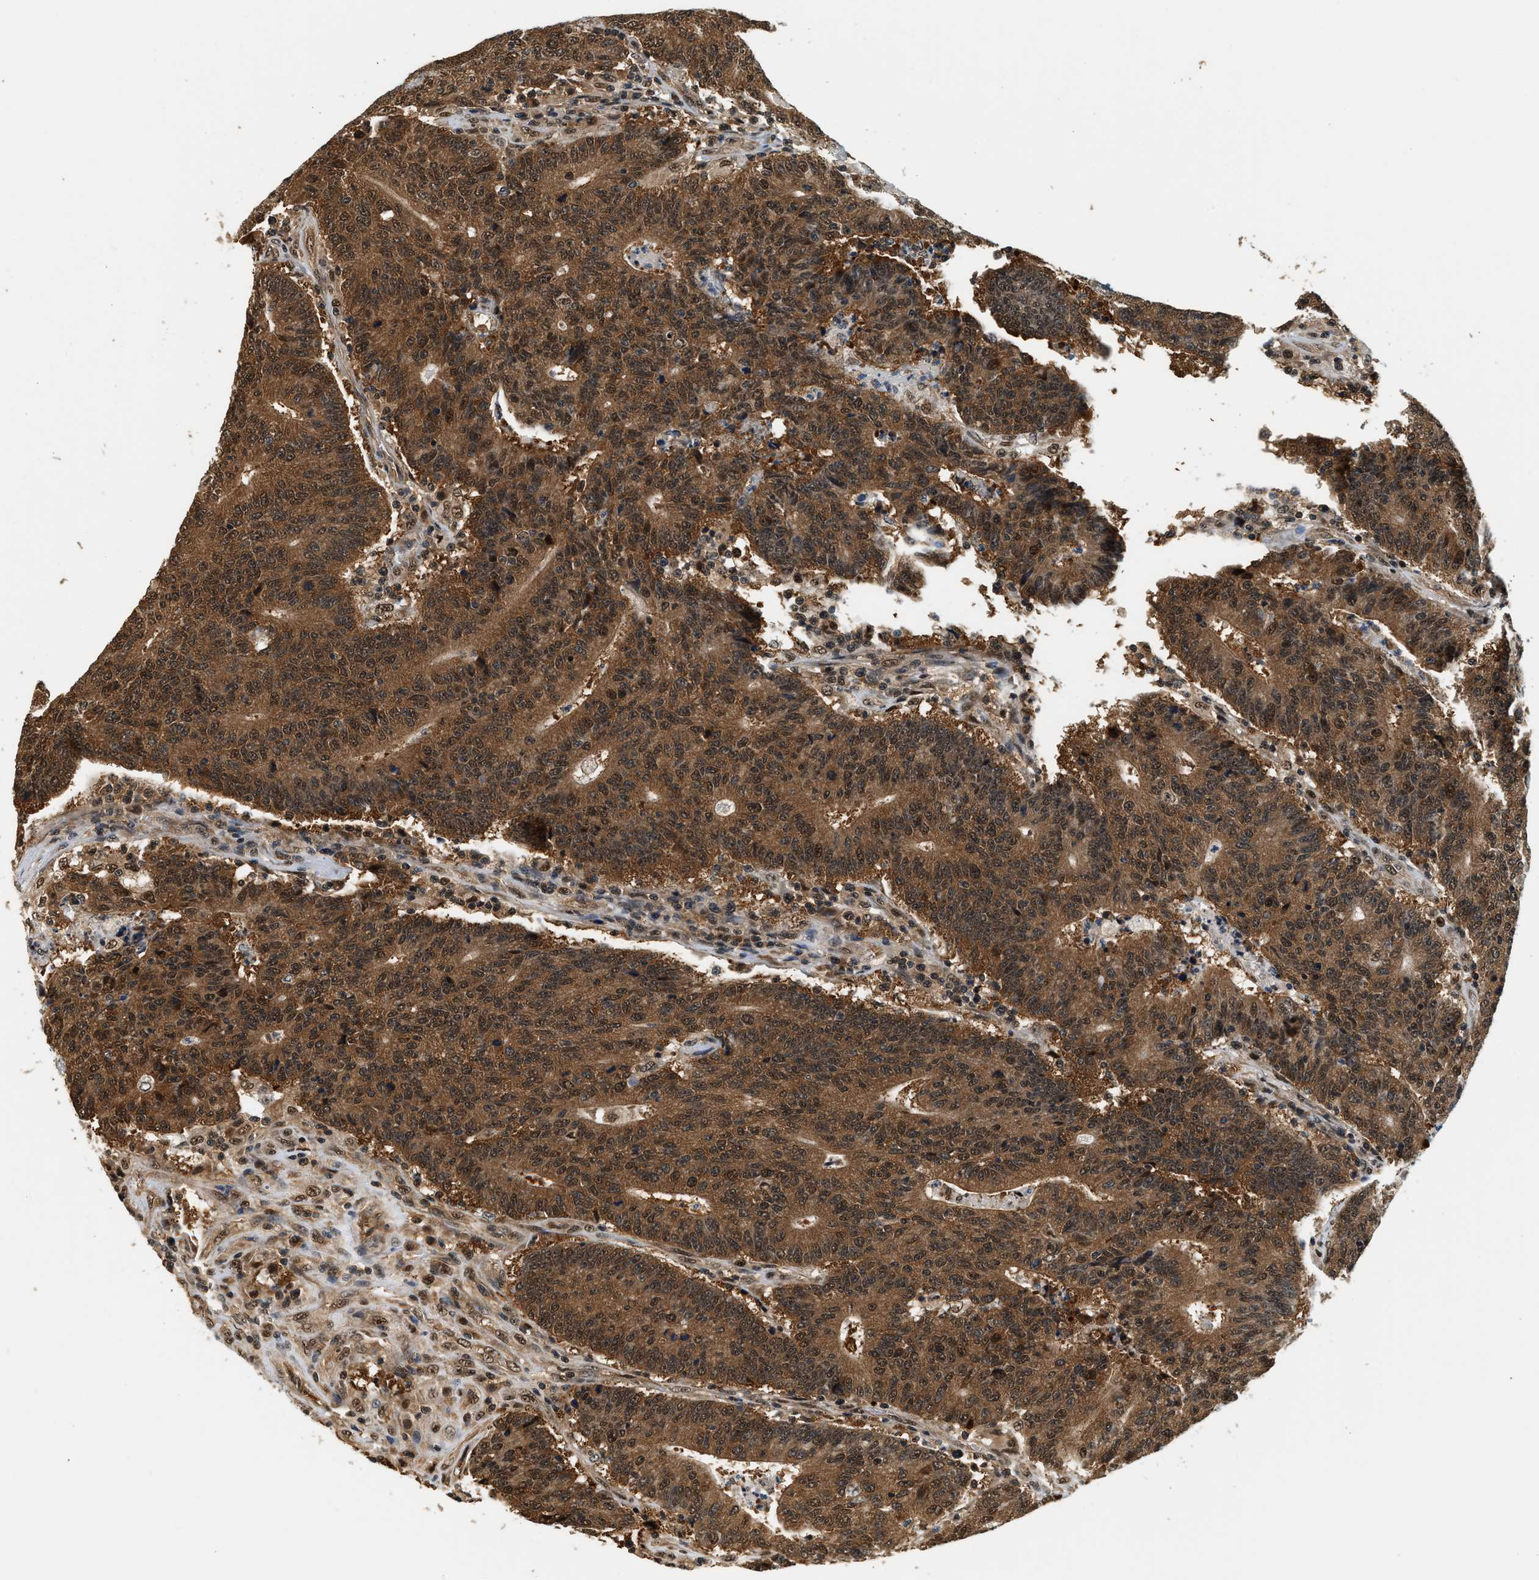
{"staining": {"intensity": "strong", "quantity": ">75%", "location": "cytoplasmic/membranous"}, "tissue": "colorectal cancer", "cell_type": "Tumor cells", "image_type": "cancer", "snomed": [{"axis": "morphology", "description": "Normal tissue, NOS"}, {"axis": "morphology", "description": "Adenocarcinoma, NOS"}, {"axis": "topography", "description": "Colon"}], "caption": "Colorectal cancer was stained to show a protein in brown. There is high levels of strong cytoplasmic/membranous staining in about >75% of tumor cells. Immunohistochemistry (ihc) stains the protein of interest in brown and the nuclei are stained blue.", "gene": "PSMD3", "patient": {"sex": "female", "age": 75}}